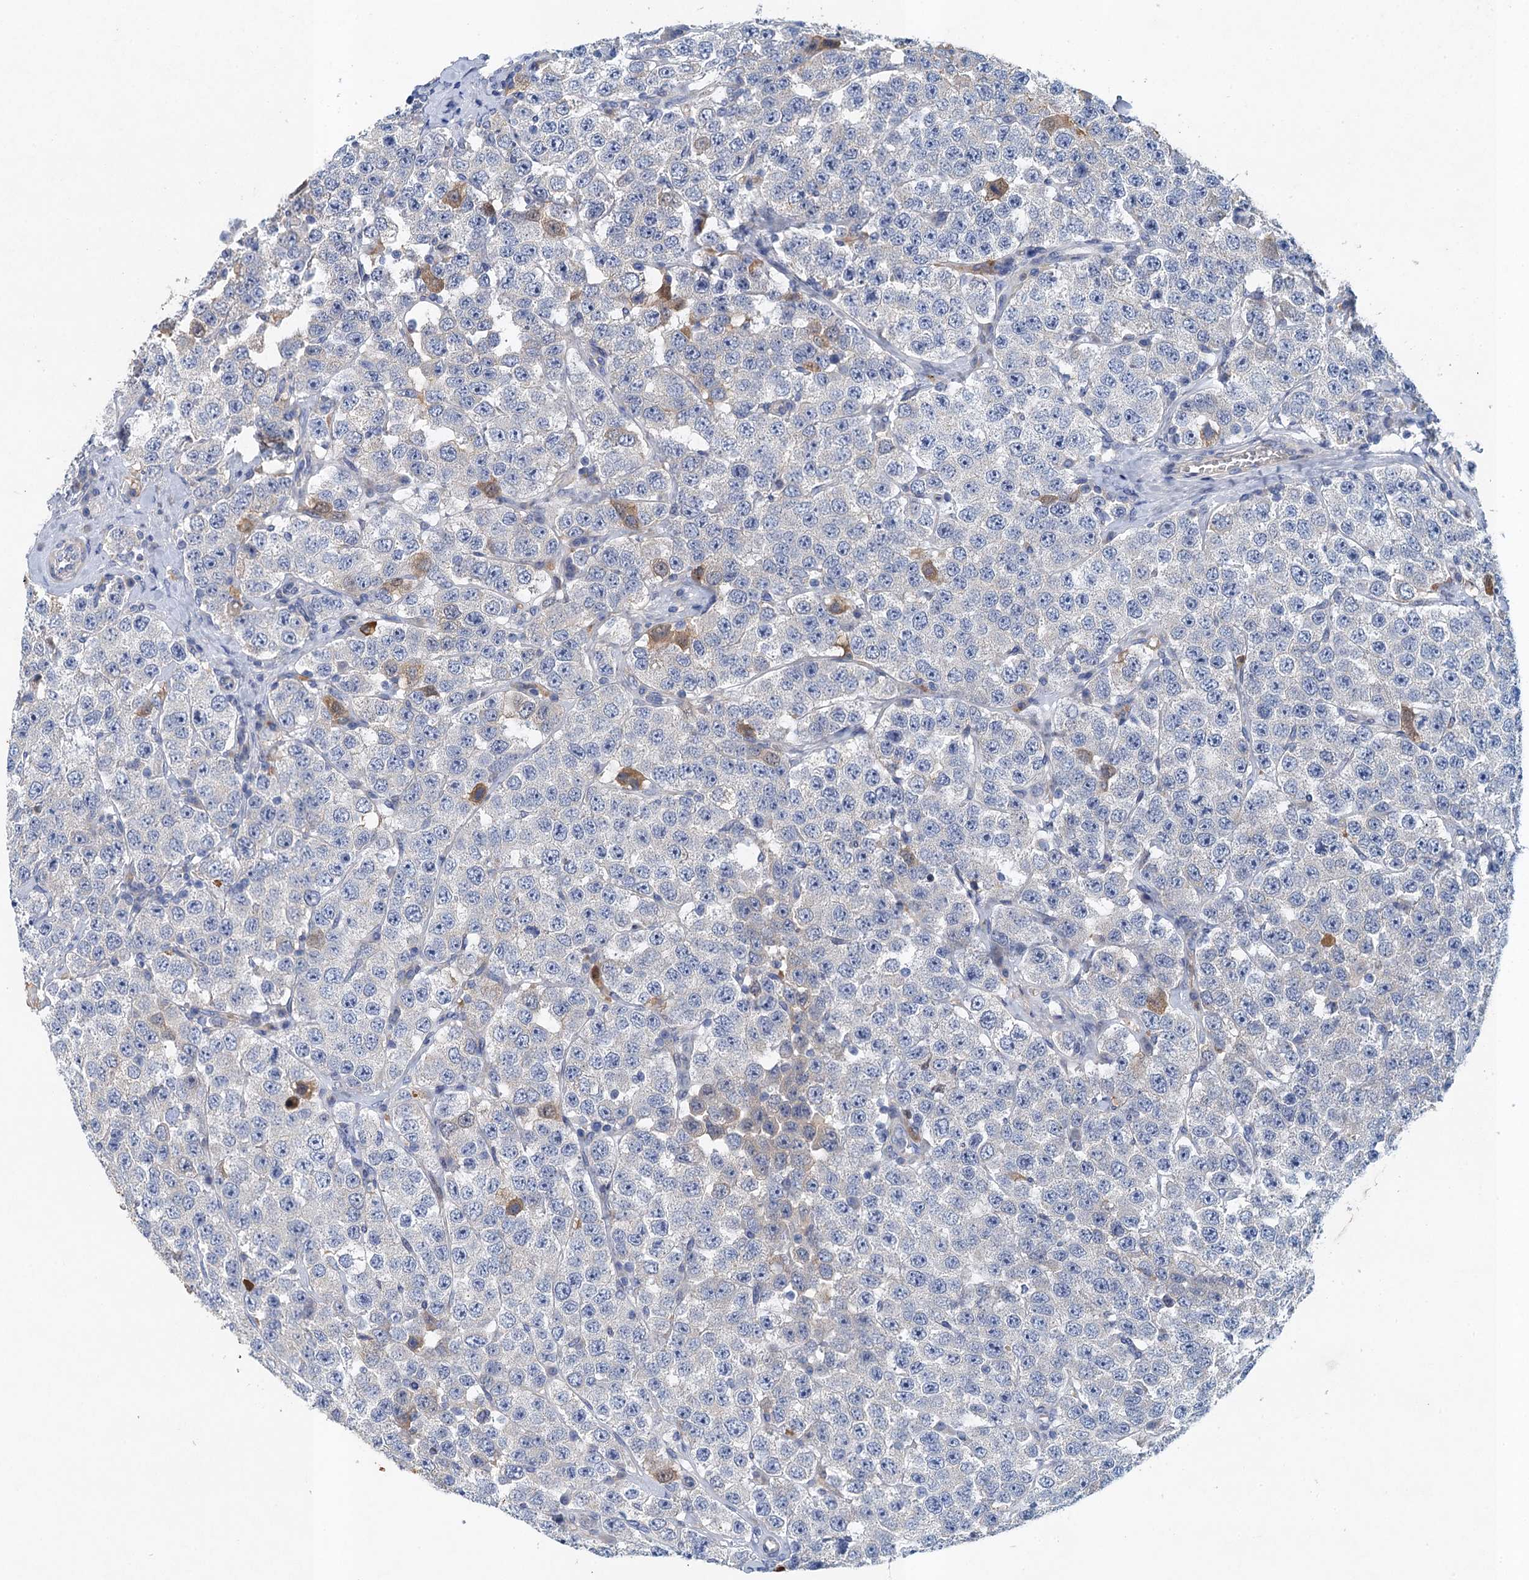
{"staining": {"intensity": "negative", "quantity": "none", "location": "none"}, "tissue": "testis cancer", "cell_type": "Tumor cells", "image_type": "cancer", "snomed": [{"axis": "morphology", "description": "Seminoma, NOS"}, {"axis": "topography", "description": "Testis"}], "caption": "The photomicrograph exhibits no staining of tumor cells in testis seminoma.", "gene": "TPCN1", "patient": {"sex": "male", "age": 28}}